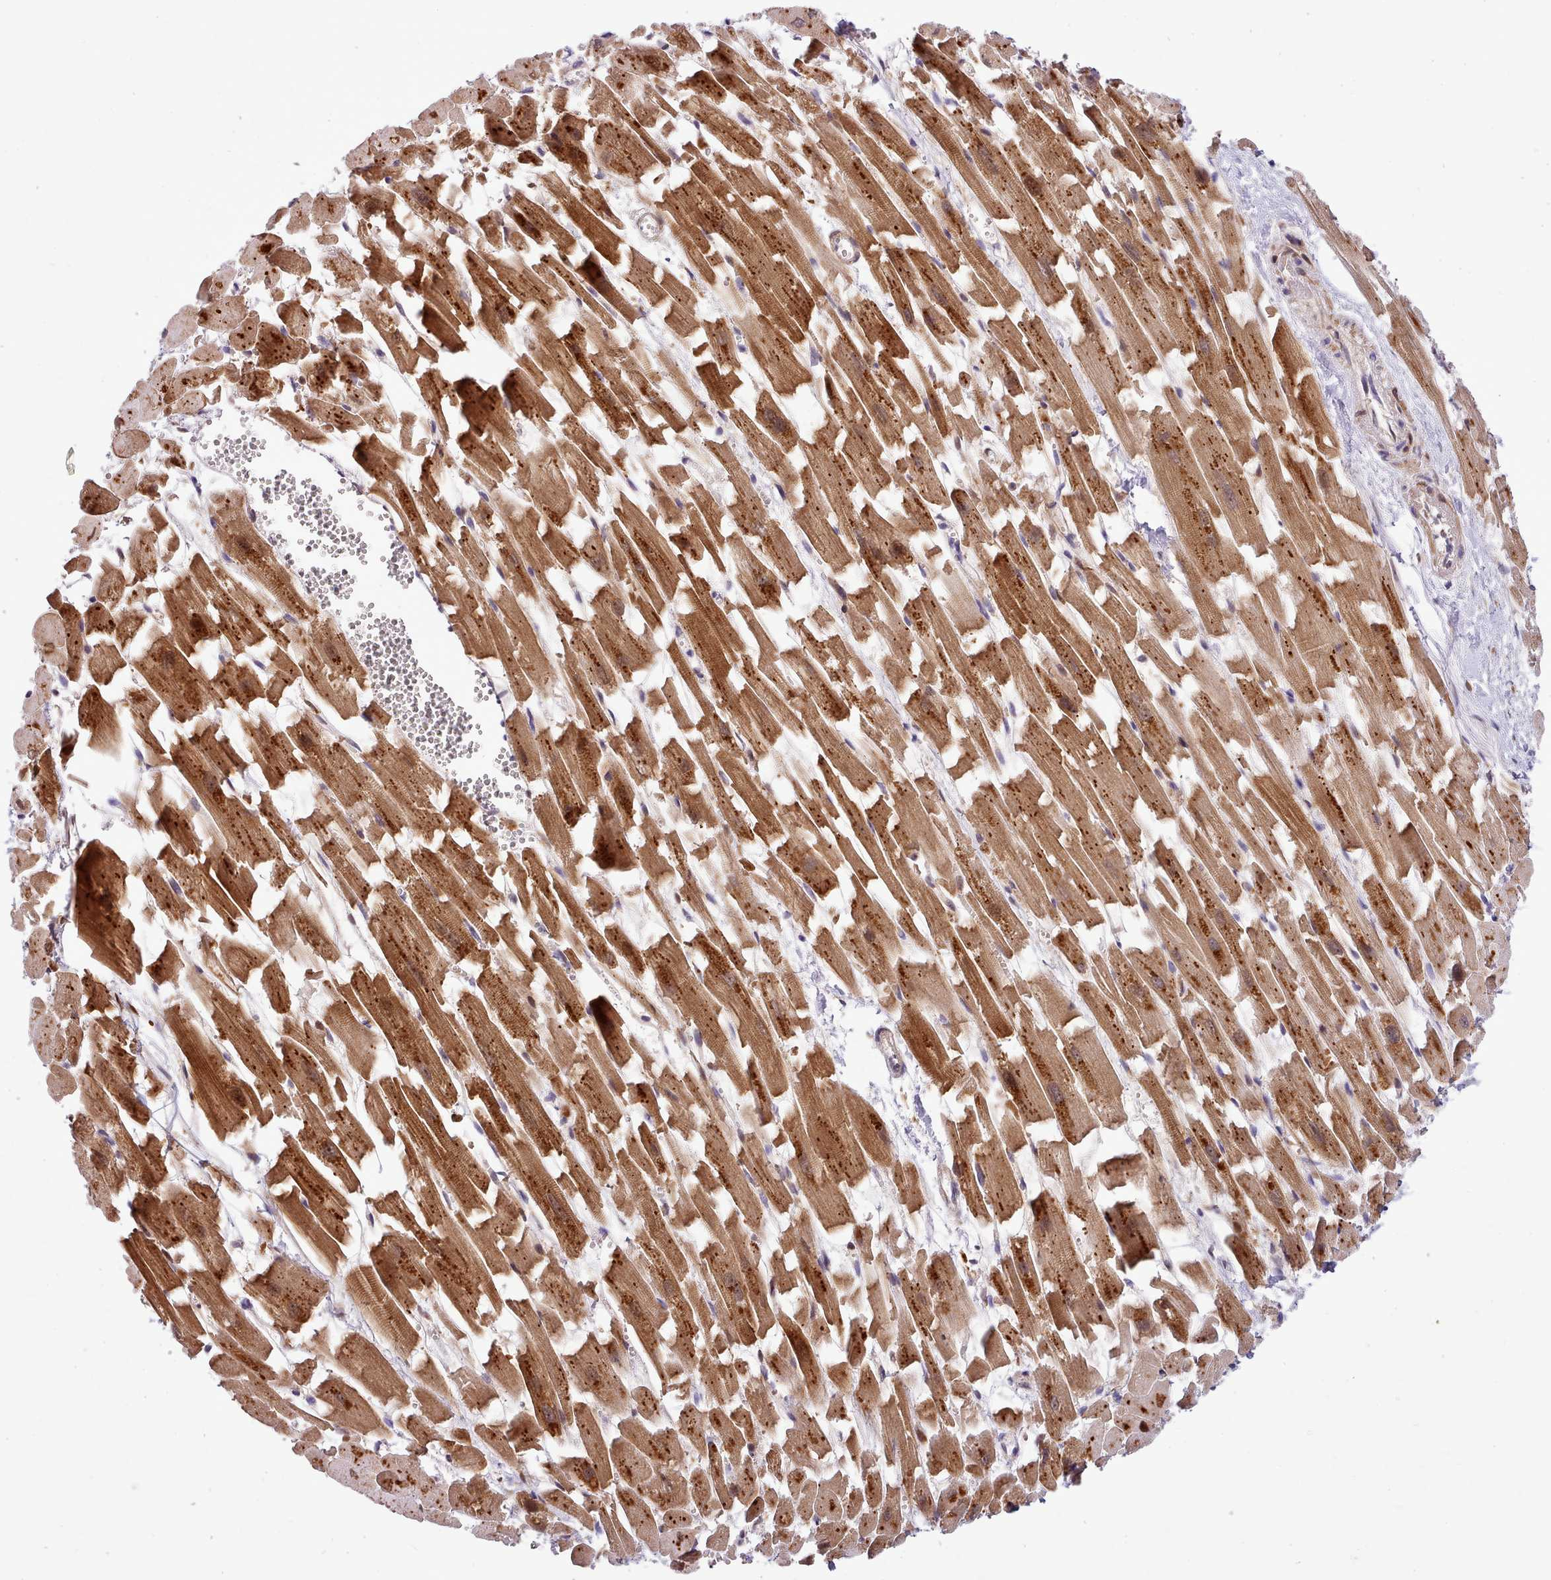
{"staining": {"intensity": "strong", "quantity": ">75%", "location": "cytoplasmic/membranous,nuclear"}, "tissue": "heart muscle", "cell_type": "Cardiomyocytes", "image_type": "normal", "snomed": [{"axis": "morphology", "description": "Normal tissue, NOS"}, {"axis": "topography", "description": "Heart"}], "caption": "Immunohistochemistry (IHC) image of normal heart muscle: human heart muscle stained using IHC exhibits high levels of strong protein expression localized specifically in the cytoplasmic/membranous,nuclear of cardiomyocytes, appearing as a cytoplasmic/membranous,nuclear brown color.", "gene": "HOXB7", "patient": {"sex": "female", "age": 64}}